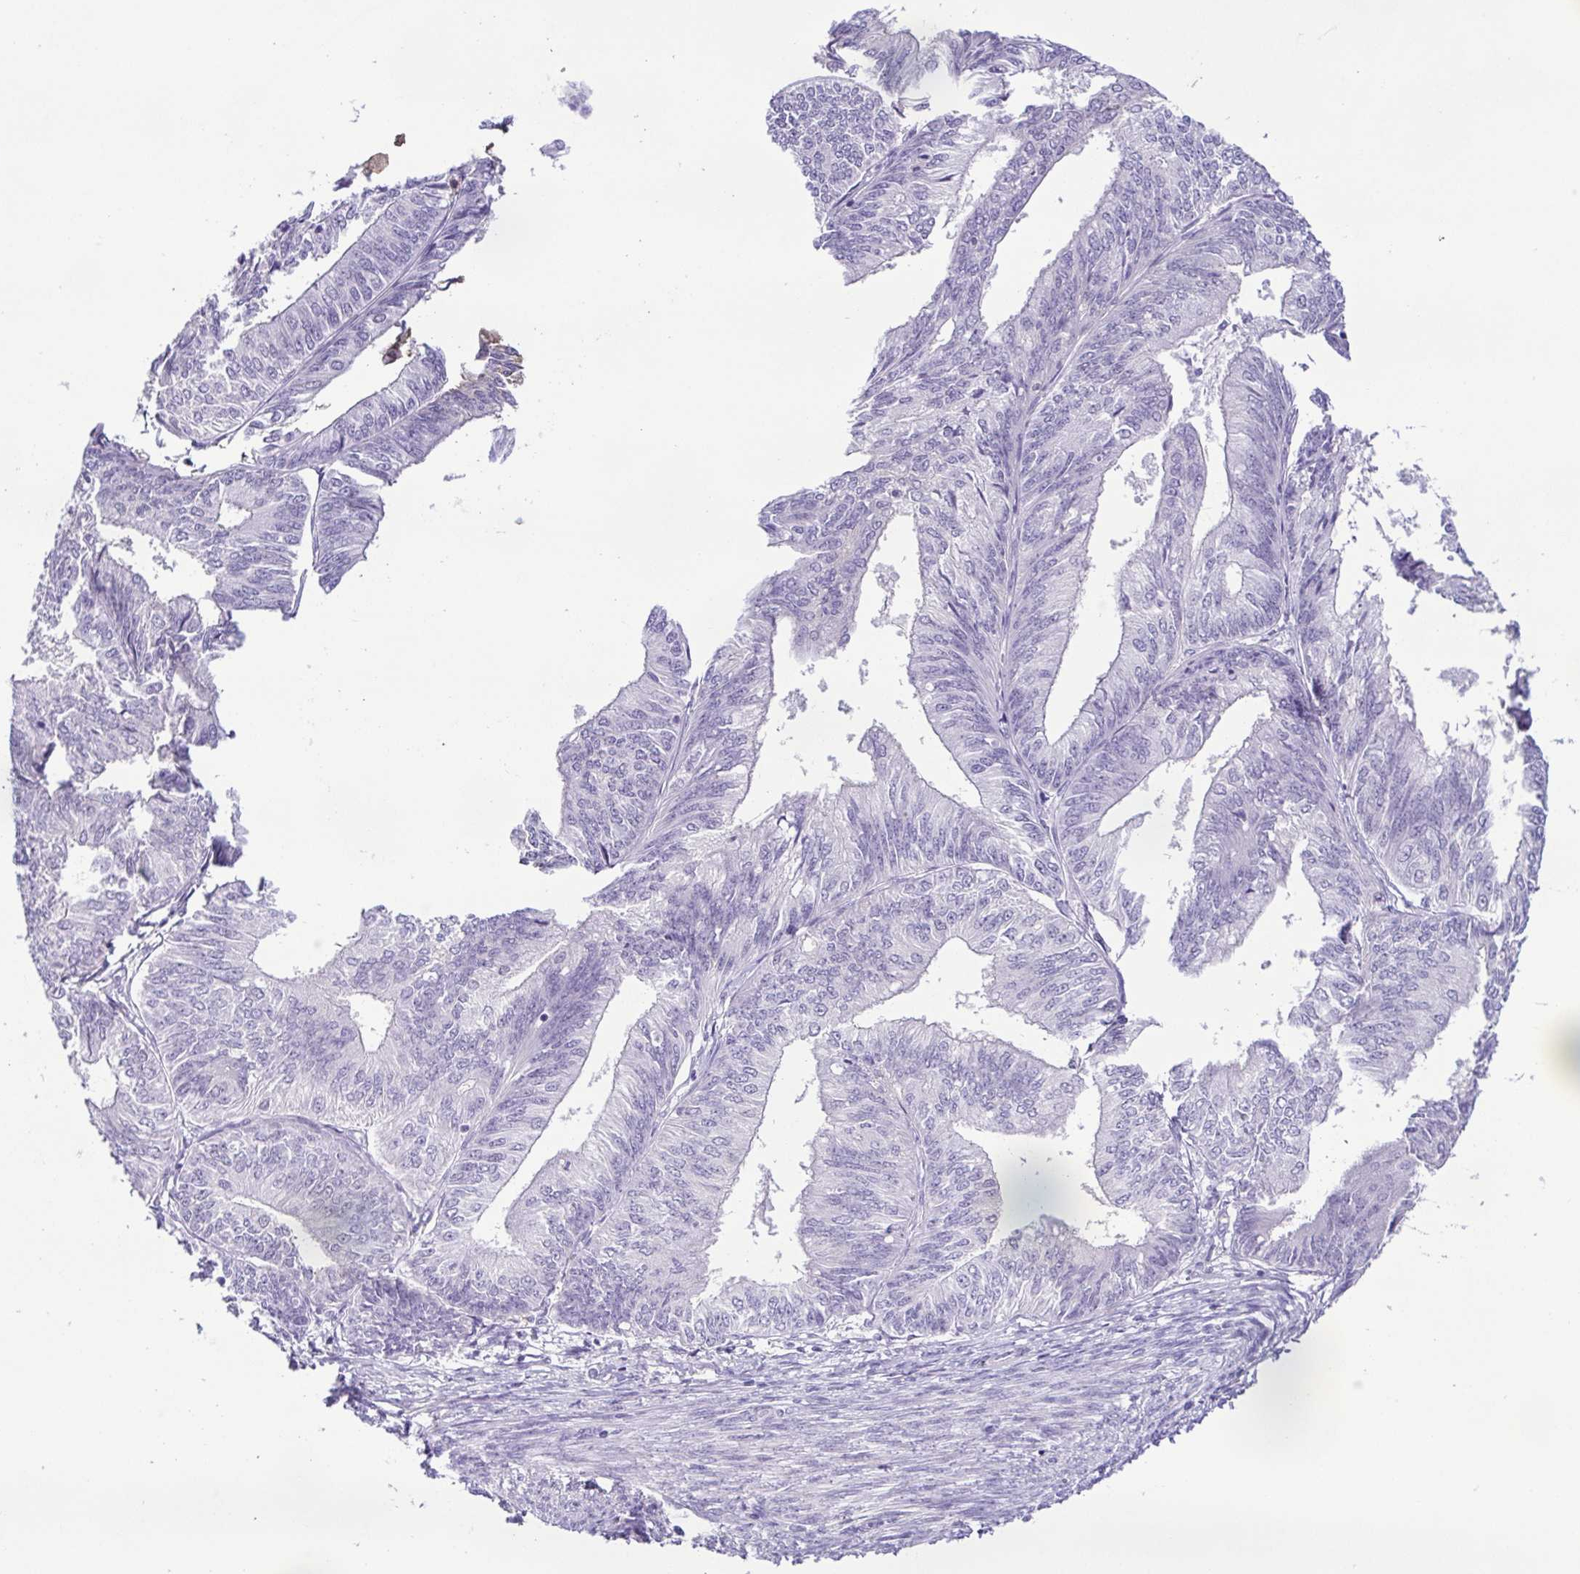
{"staining": {"intensity": "negative", "quantity": "none", "location": "none"}, "tissue": "endometrial cancer", "cell_type": "Tumor cells", "image_type": "cancer", "snomed": [{"axis": "morphology", "description": "Adenocarcinoma, NOS"}, {"axis": "topography", "description": "Endometrium"}], "caption": "A high-resolution image shows immunohistochemistry staining of adenocarcinoma (endometrial), which displays no significant expression in tumor cells. (DAB immunohistochemistry (IHC) visualized using brightfield microscopy, high magnification).", "gene": "TERT", "patient": {"sex": "female", "age": 58}}